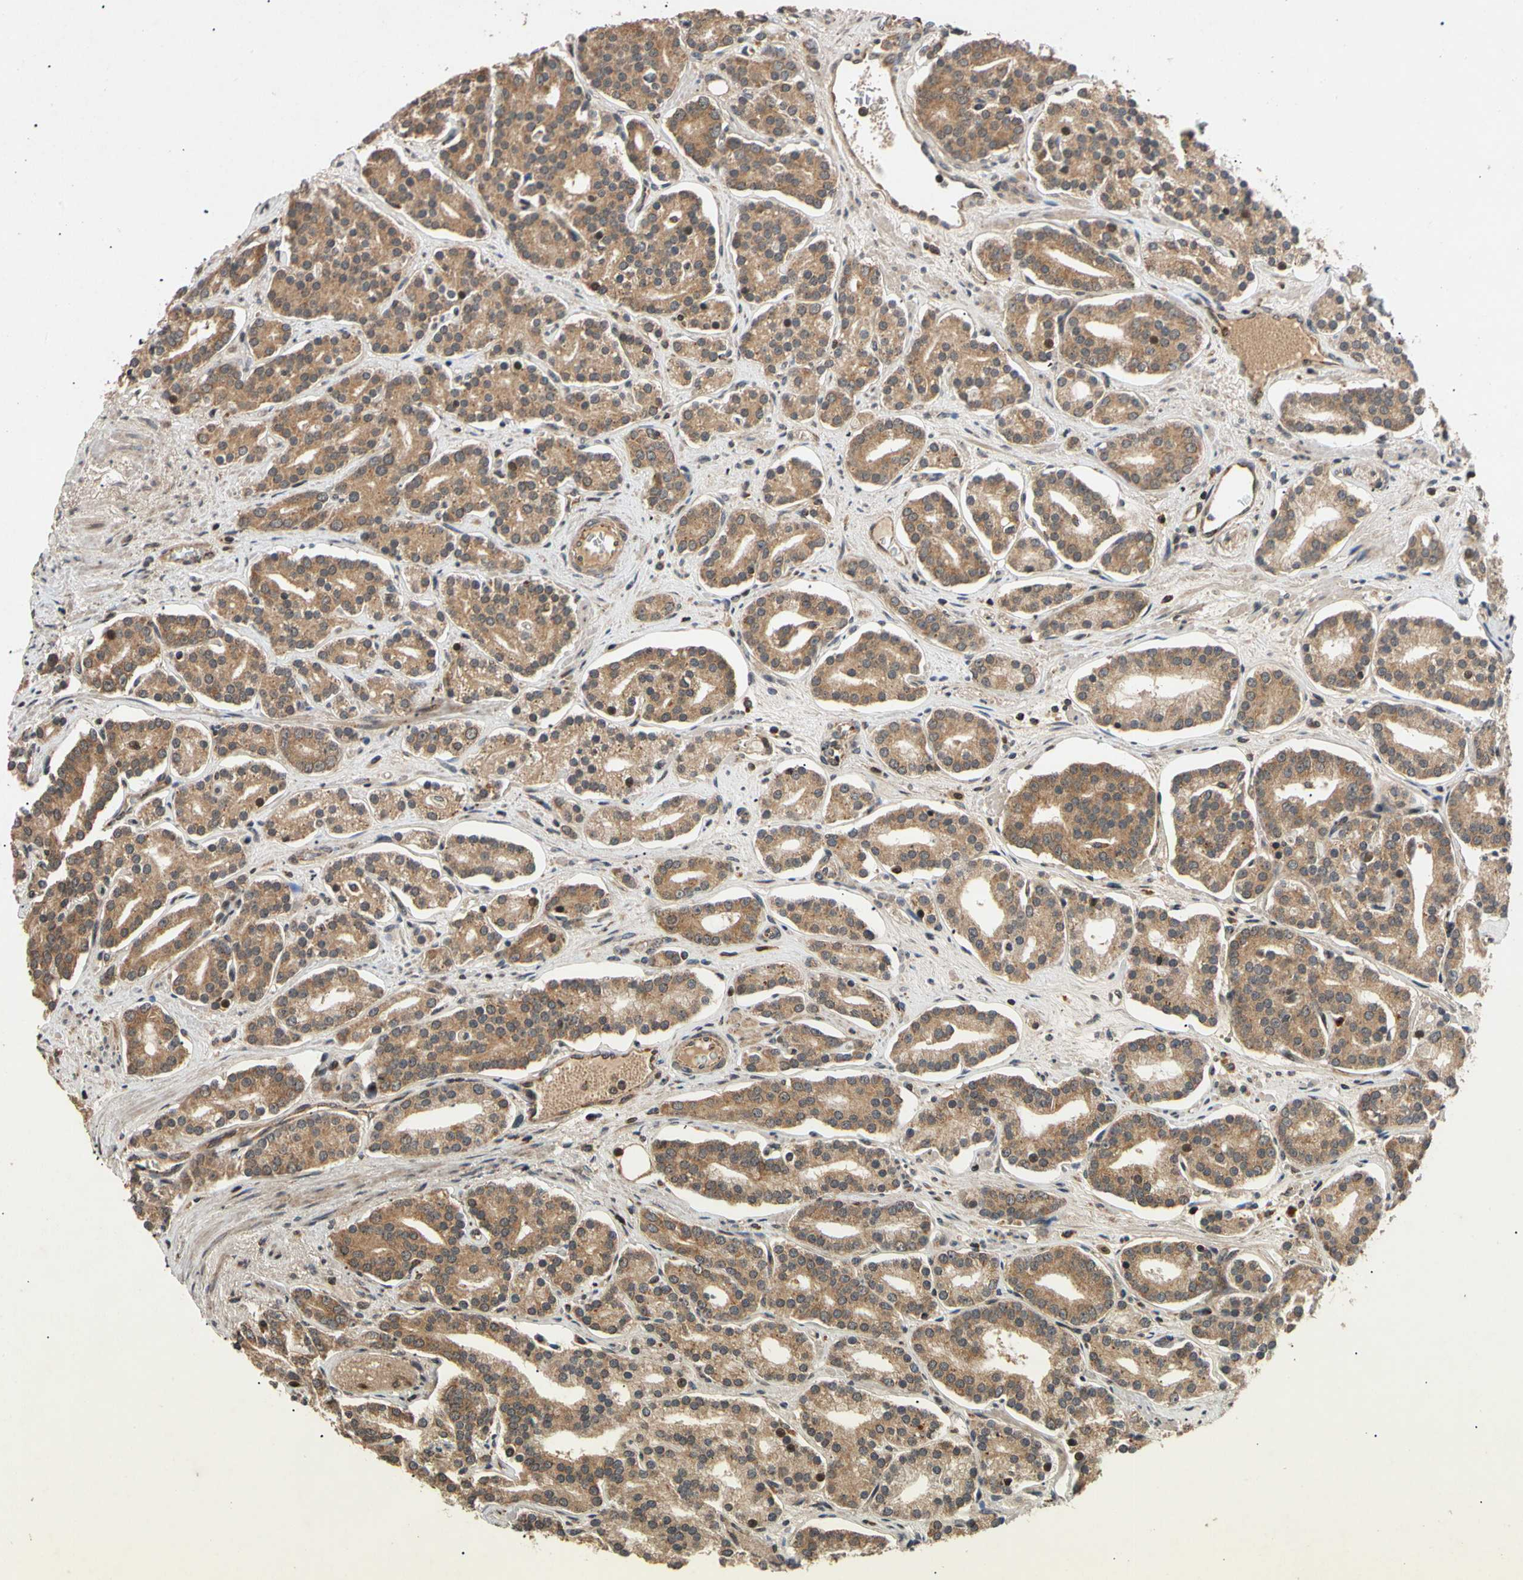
{"staining": {"intensity": "moderate", "quantity": ">75%", "location": "cytoplasmic/membranous"}, "tissue": "prostate cancer", "cell_type": "Tumor cells", "image_type": "cancer", "snomed": [{"axis": "morphology", "description": "Adenocarcinoma, Low grade"}, {"axis": "topography", "description": "Prostate"}], "caption": "Immunohistochemistry of human prostate cancer (low-grade adenocarcinoma) demonstrates medium levels of moderate cytoplasmic/membranous expression in about >75% of tumor cells.", "gene": "MRPS22", "patient": {"sex": "male", "age": 63}}